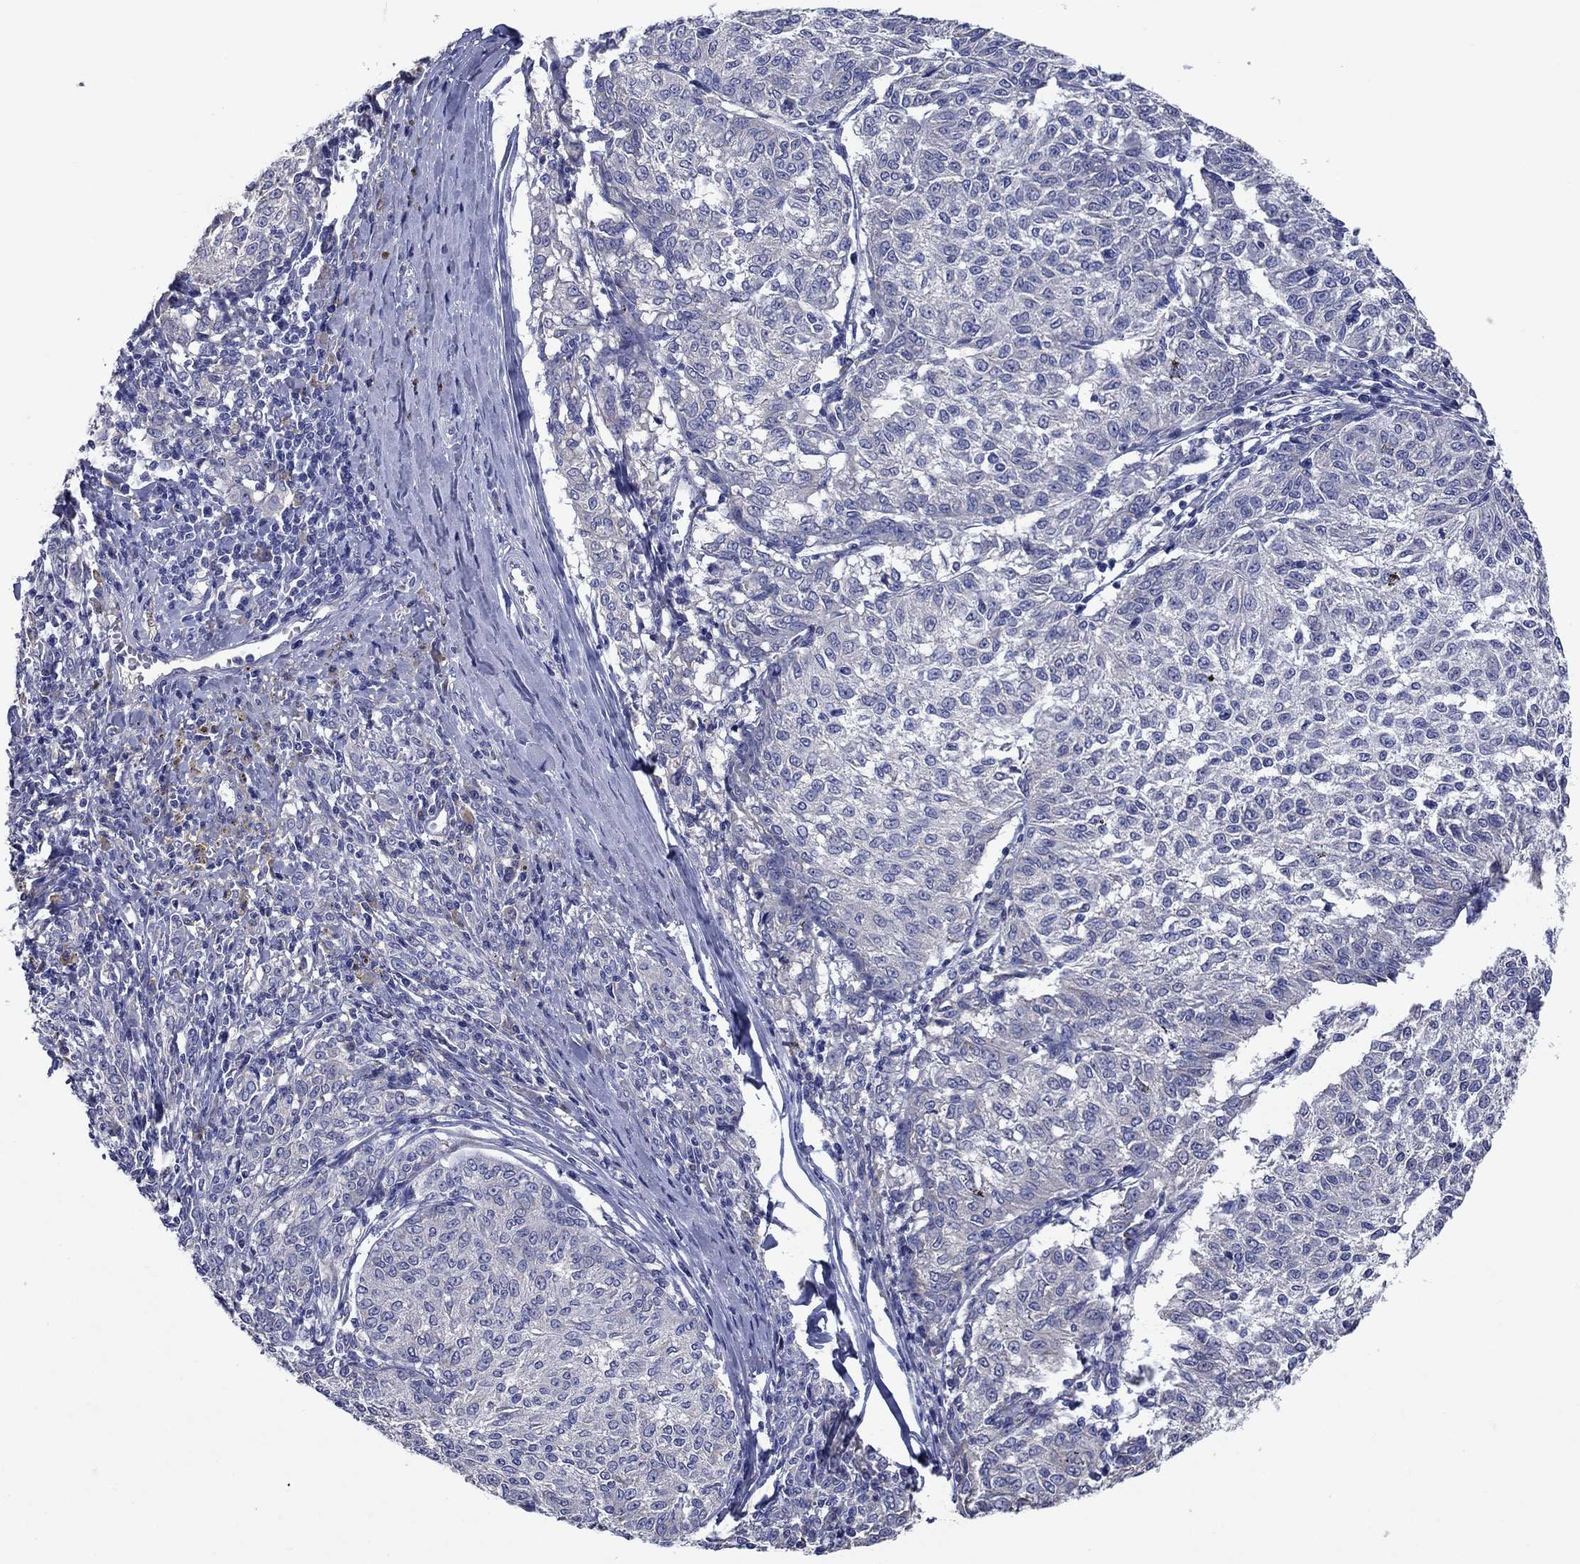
{"staining": {"intensity": "negative", "quantity": "none", "location": "none"}, "tissue": "melanoma", "cell_type": "Tumor cells", "image_type": "cancer", "snomed": [{"axis": "morphology", "description": "Malignant melanoma, NOS"}, {"axis": "topography", "description": "Skin"}], "caption": "Tumor cells are negative for brown protein staining in malignant melanoma.", "gene": "SULT2B1", "patient": {"sex": "female", "age": 72}}